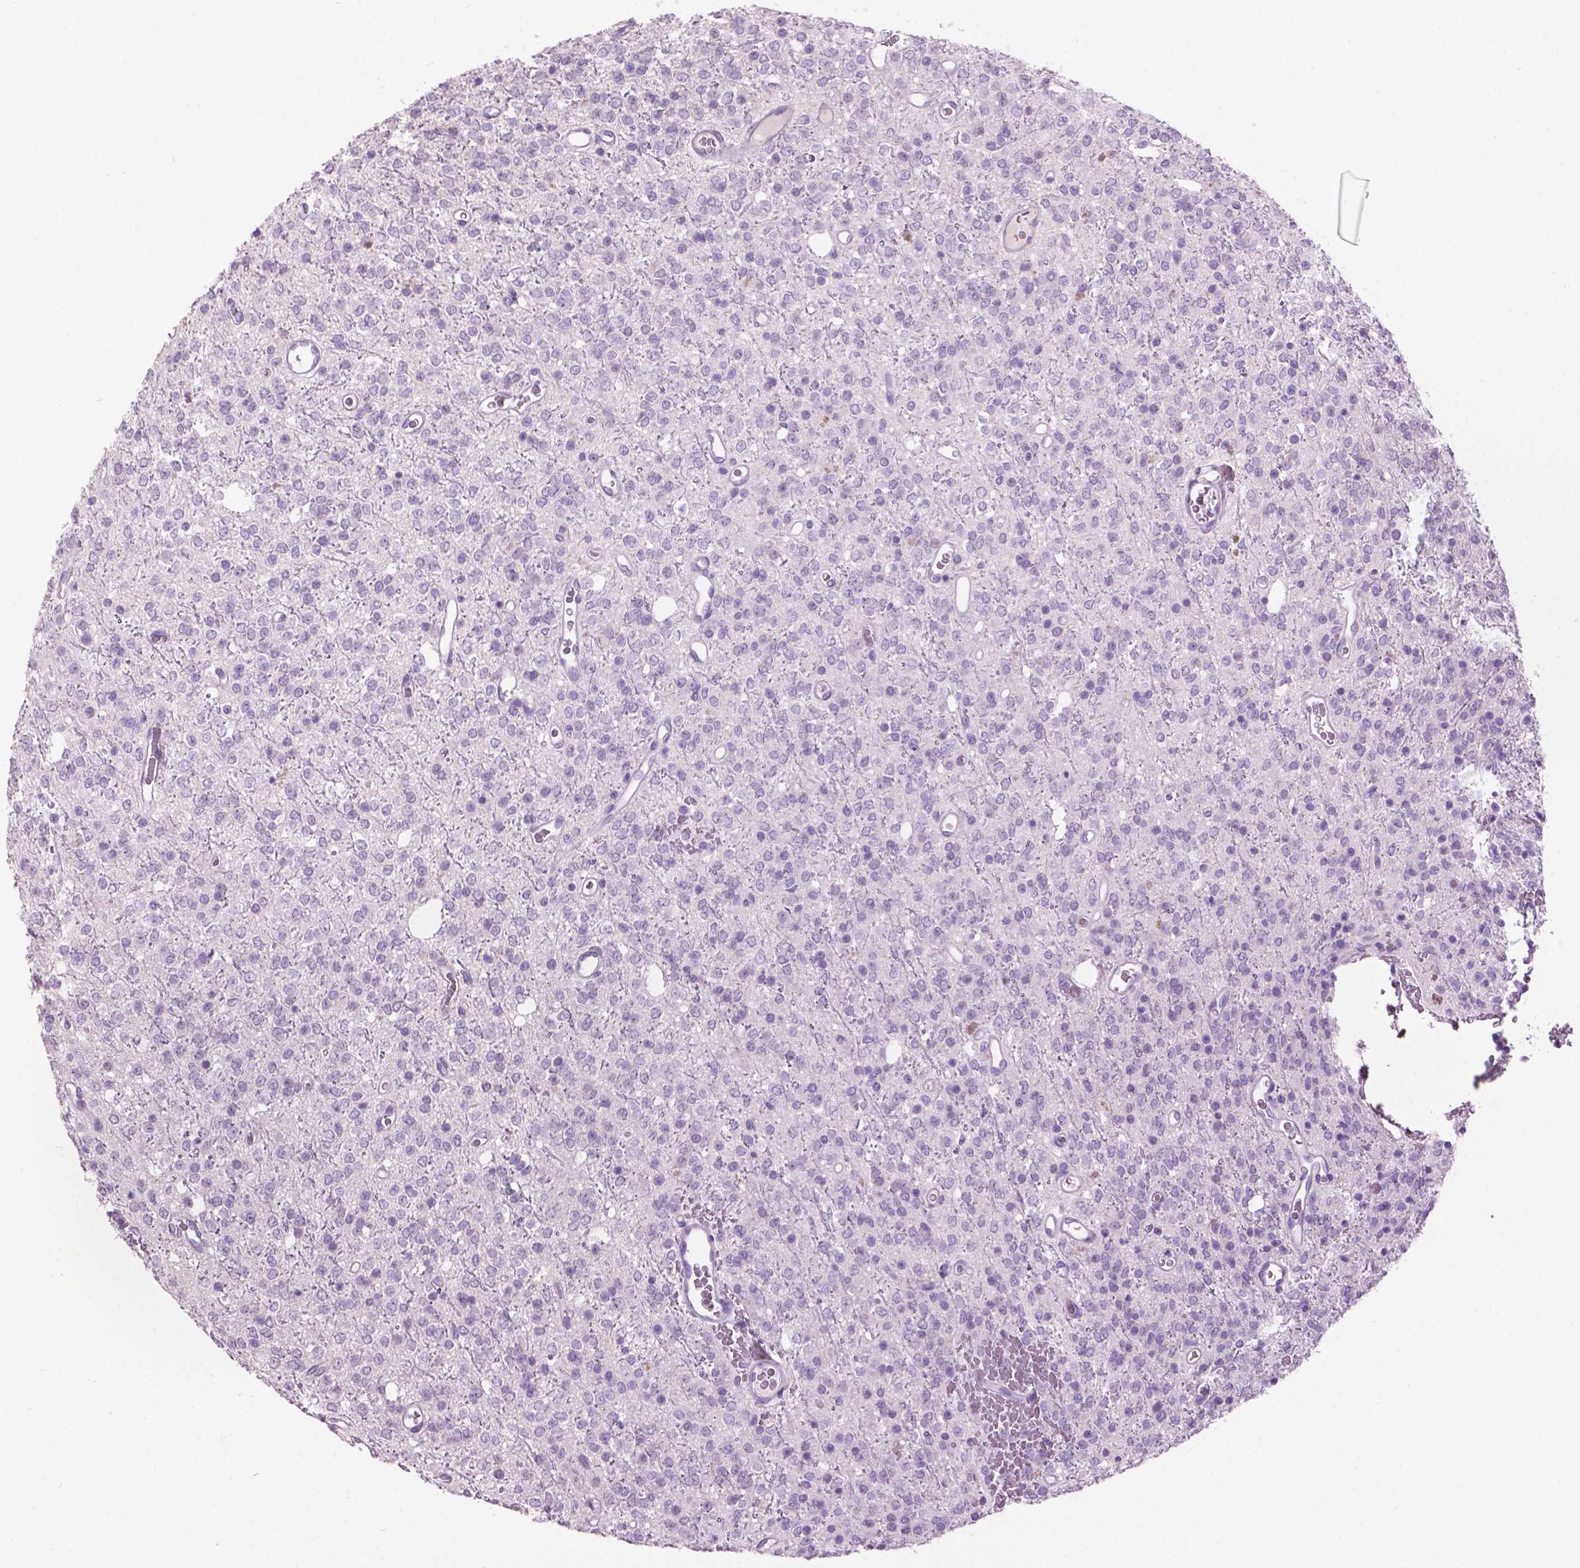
{"staining": {"intensity": "negative", "quantity": "none", "location": "none"}, "tissue": "glioma", "cell_type": "Tumor cells", "image_type": "cancer", "snomed": [{"axis": "morphology", "description": "Glioma, malignant, Low grade"}, {"axis": "topography", "description": "Brain"}], "caption": "An immunohistochemistry image of malignant low-grade glioma is shown. There is no staining in tumor cells of malignant low-grade glioma.", "gene": "CRYBA4", "patient": {"sex": "female", "age": 45}}